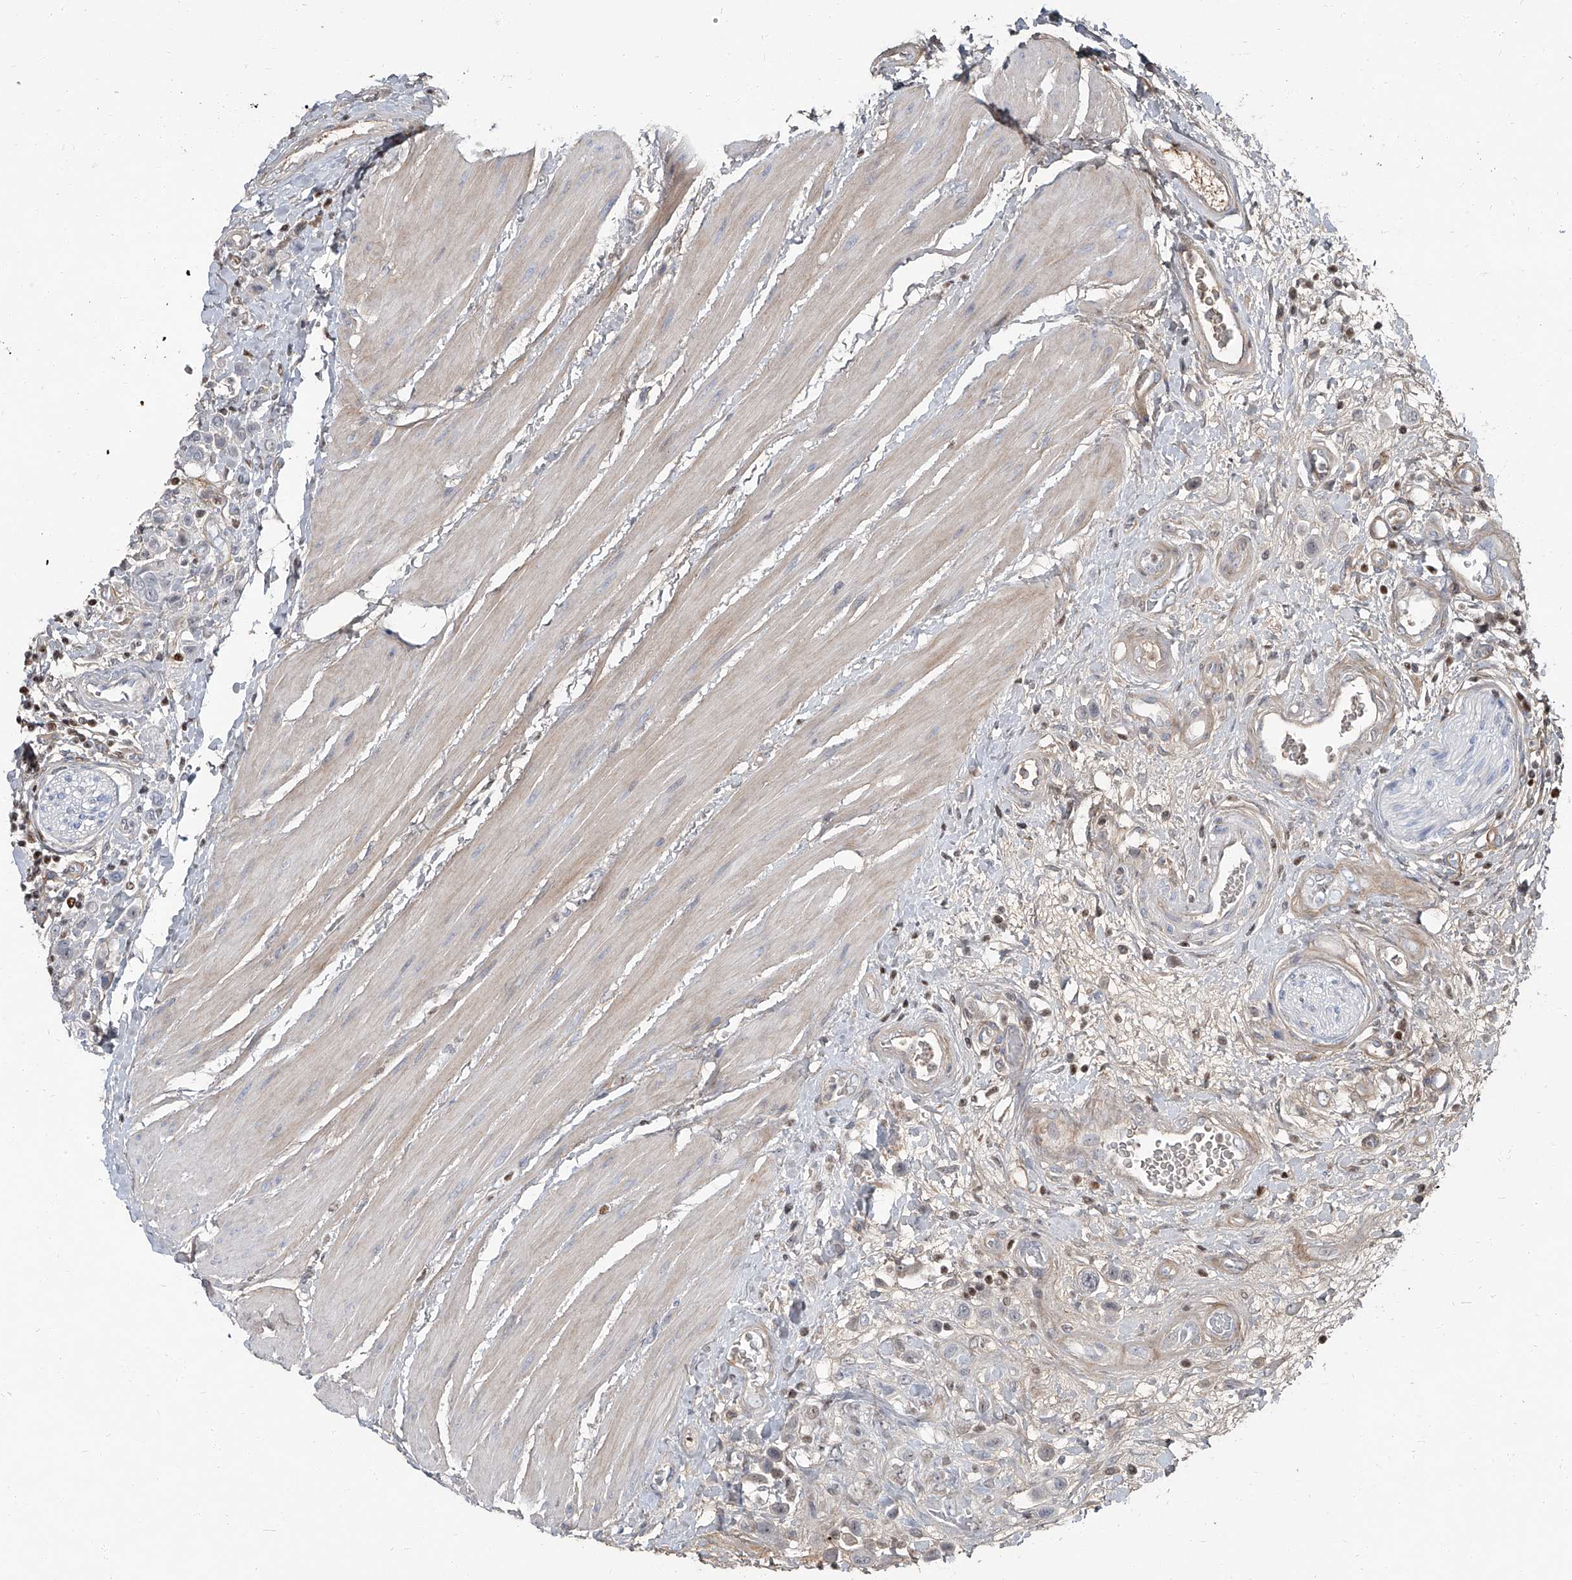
{"staining": {"intensity": "negative", "quantity": "none", "location": "none"}, "tissue": "urothelial cancer", "cell_type": "Tumor cells", "image_type": "cancer", "snomed": [{"axis": "morphology", "description": "Urothelial carcinoma, High grade"}, {"axis": "topography", "description": "Urinary bladder"}], "caption": "Tumor cells show no significant positivity in urothelial carcinoma (high-grade). Brightfield microscopy of IHC stained with DAB (3,3'-diaminobenzidine) (brown) and hematoxylin (blue), captured at high magnification.", "gene": "HOXA3", "patient": {"sex": "male", "age": 50}}